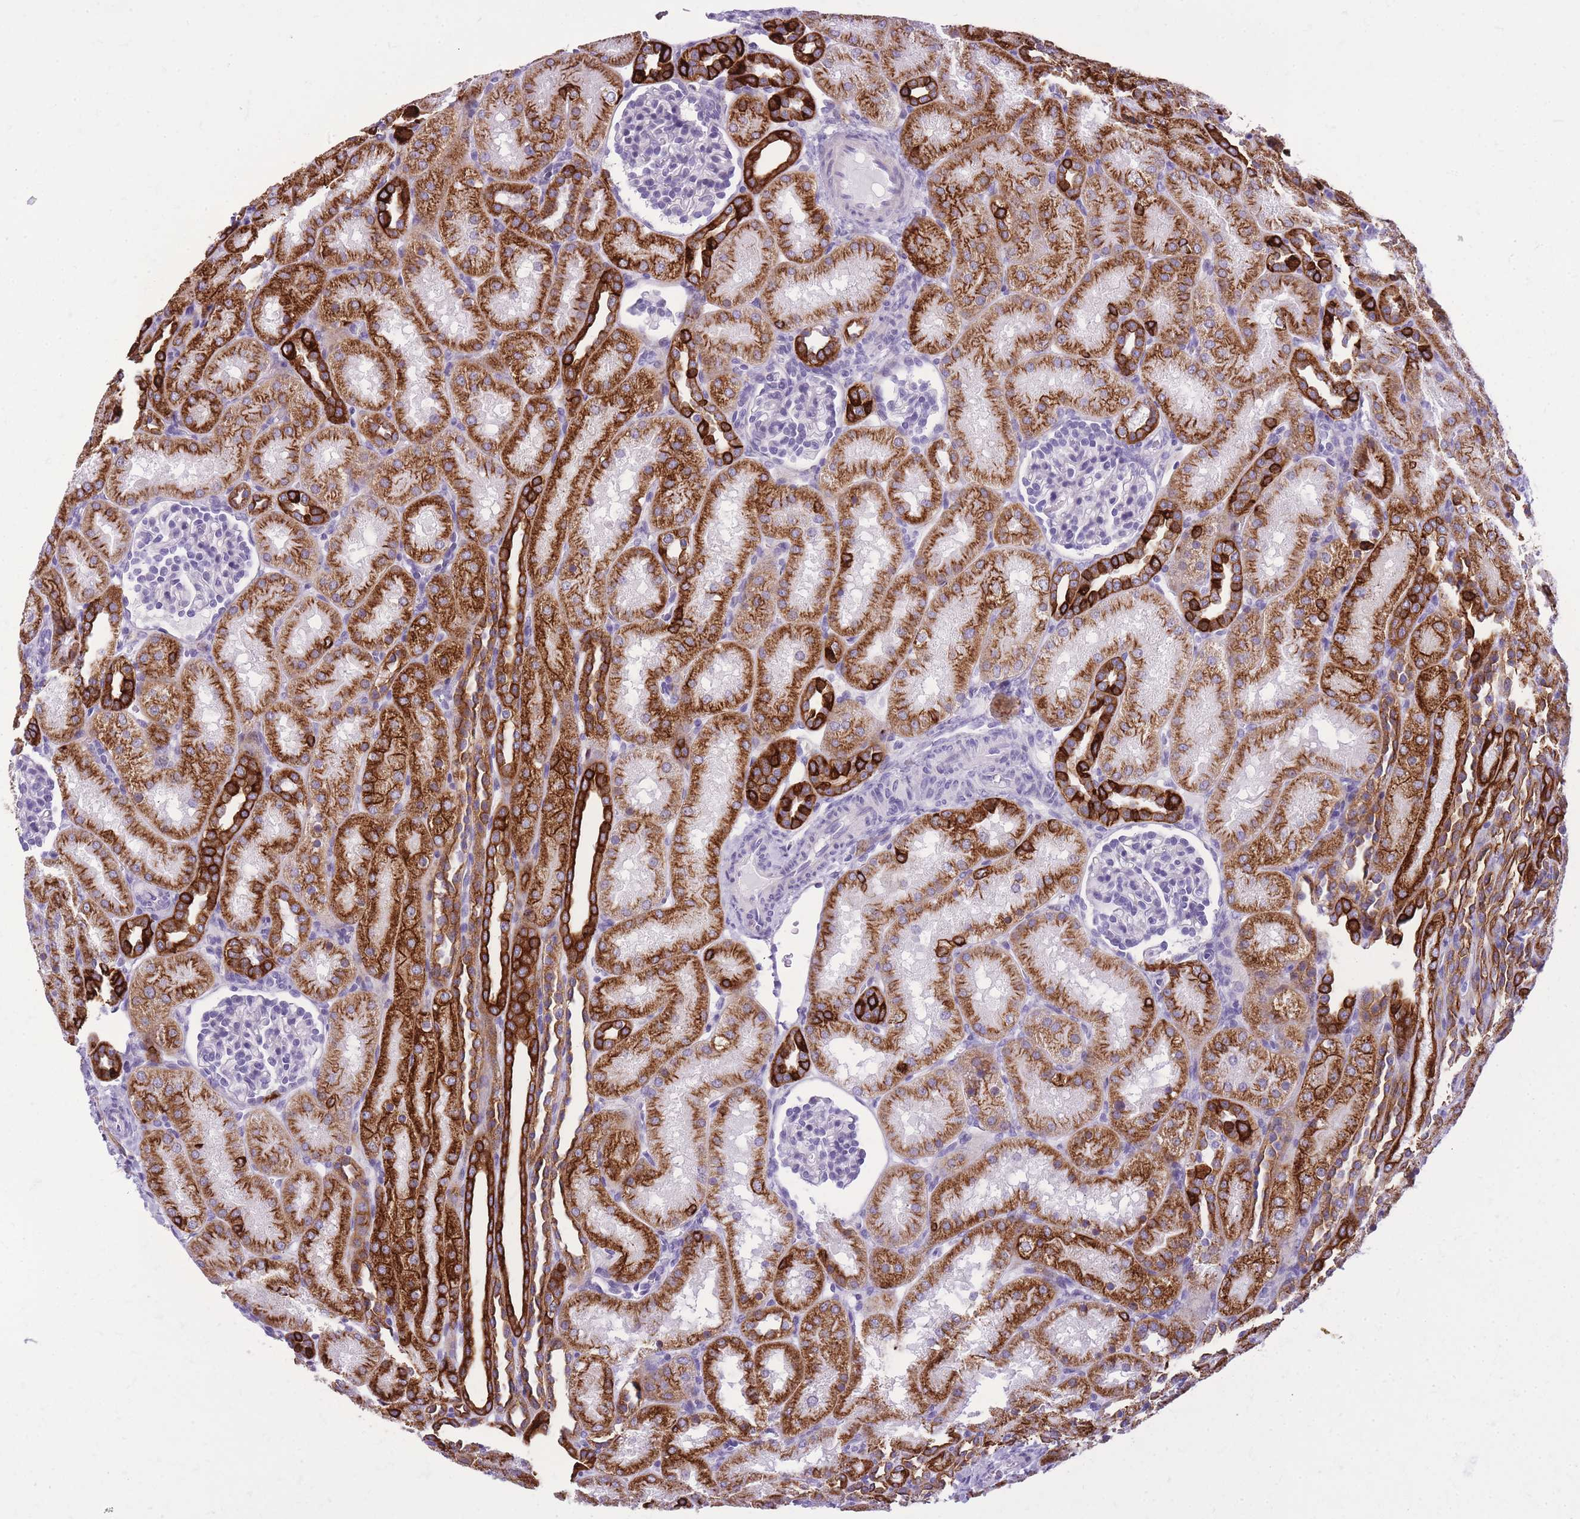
{"staining": {"intensity": "negative", "quantity": "none", "location": "none"}, "tissue": "kidney", "cell_type": "Cells in glomeruli", "image_type": "normal", "snomed": [{"axis": "morphology", "description": "Normal tissue, NOS"}, {"axis": "topography", "description": "Kidney"}], "caption": "High magnification brightfield microscopy of benign kidney stained with DAB (3,3'-diaminobenzidine) (brown) and counterstained with hematoxylin (blue): cells in glomeruli show no significant staining.", "gene": "RADX", "patient": {"sex": "male", "age": 1}}